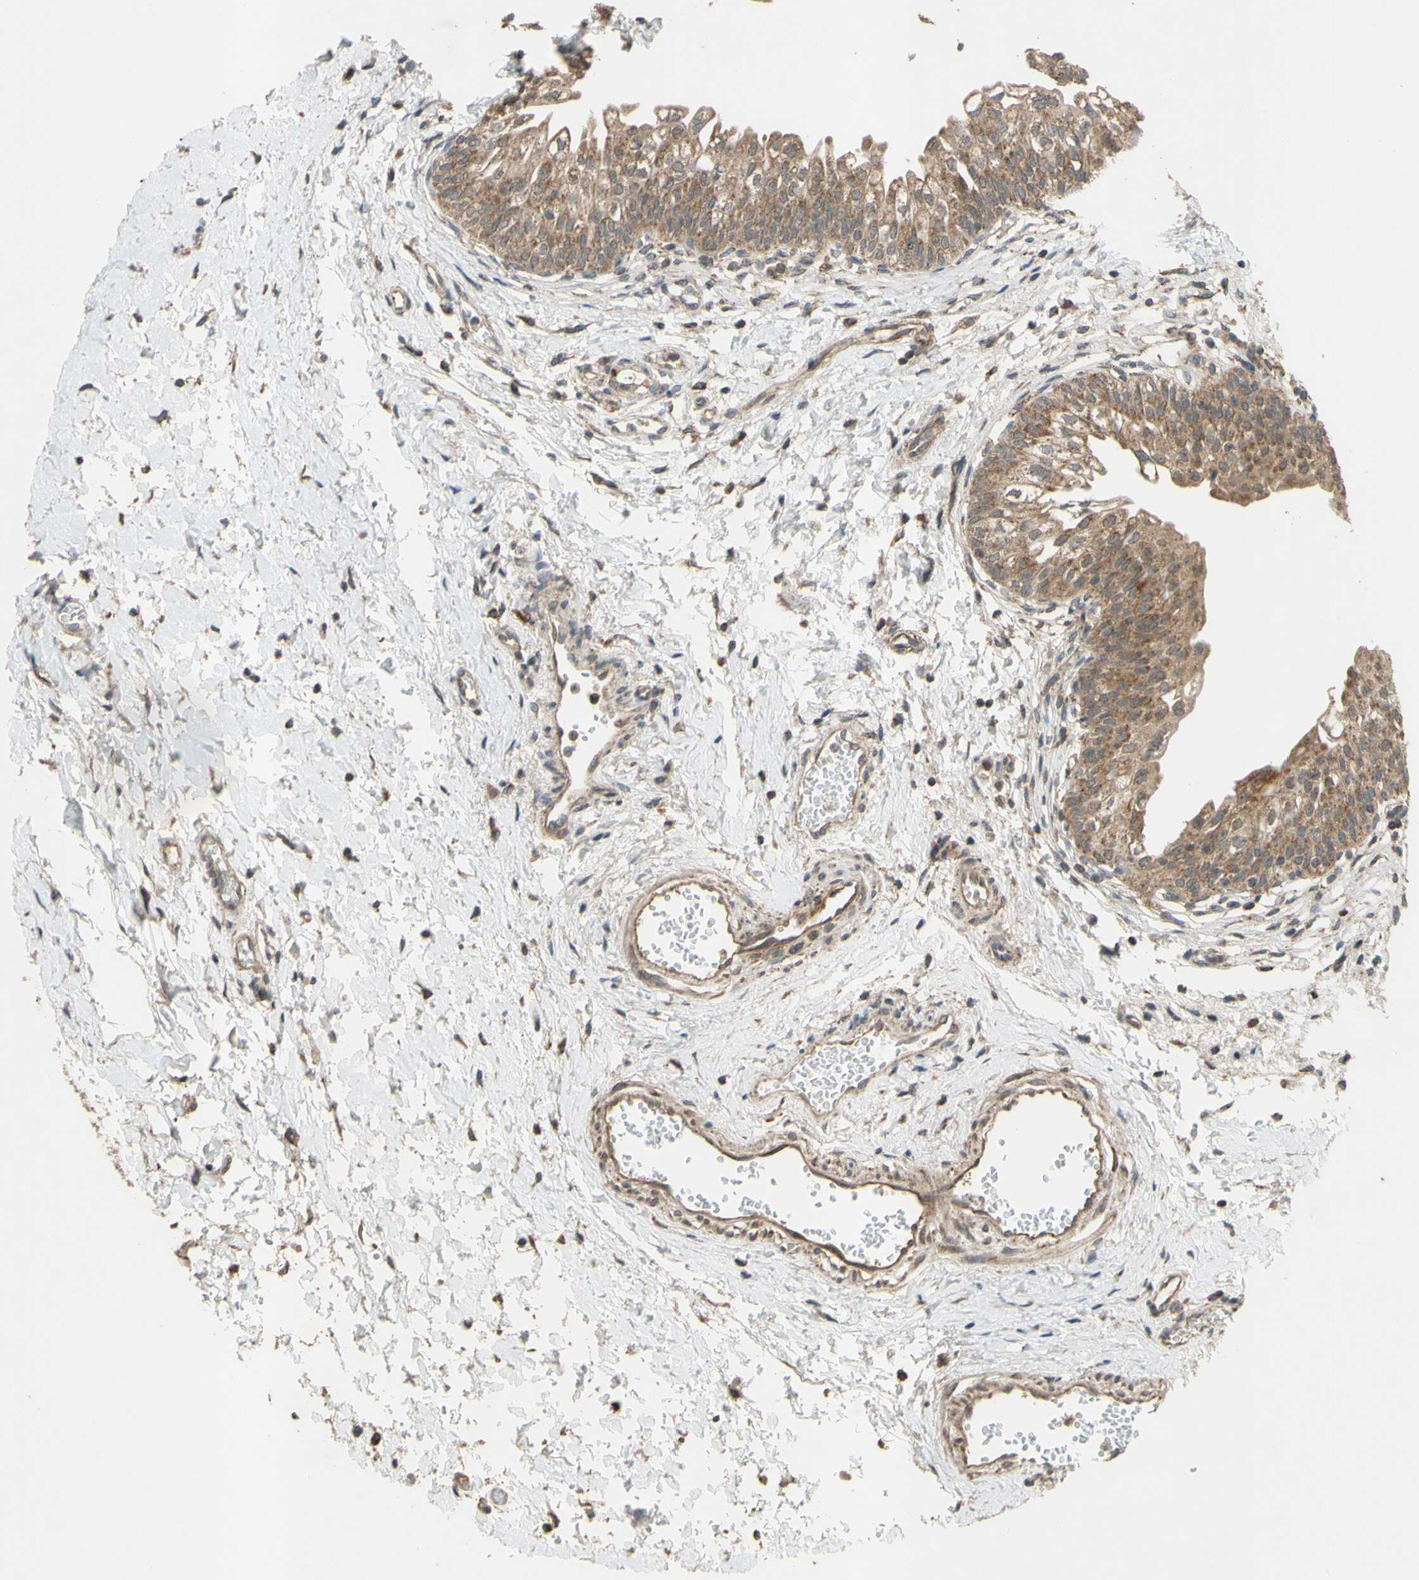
{"staining": {"intensity": "moderate", "quantity": ">75%", "location": "cytoplasmic/membranous"}, "tissue": "urinary bladder", "cell_type": "Urothelial cells", "image_type": "normal", "snomed": [{"axis": "morphology", "description": "Normal tissue, NOS"}, {"axis": "topography", "description": "Urinary bladder"}], "caption": "Benign urinary bladder reveals moderate cytoplasmic/membranous expression in approximately >75% of urothelial cells.", "gene": "CD164", "patient": {"sex": "male", "age": 55}}